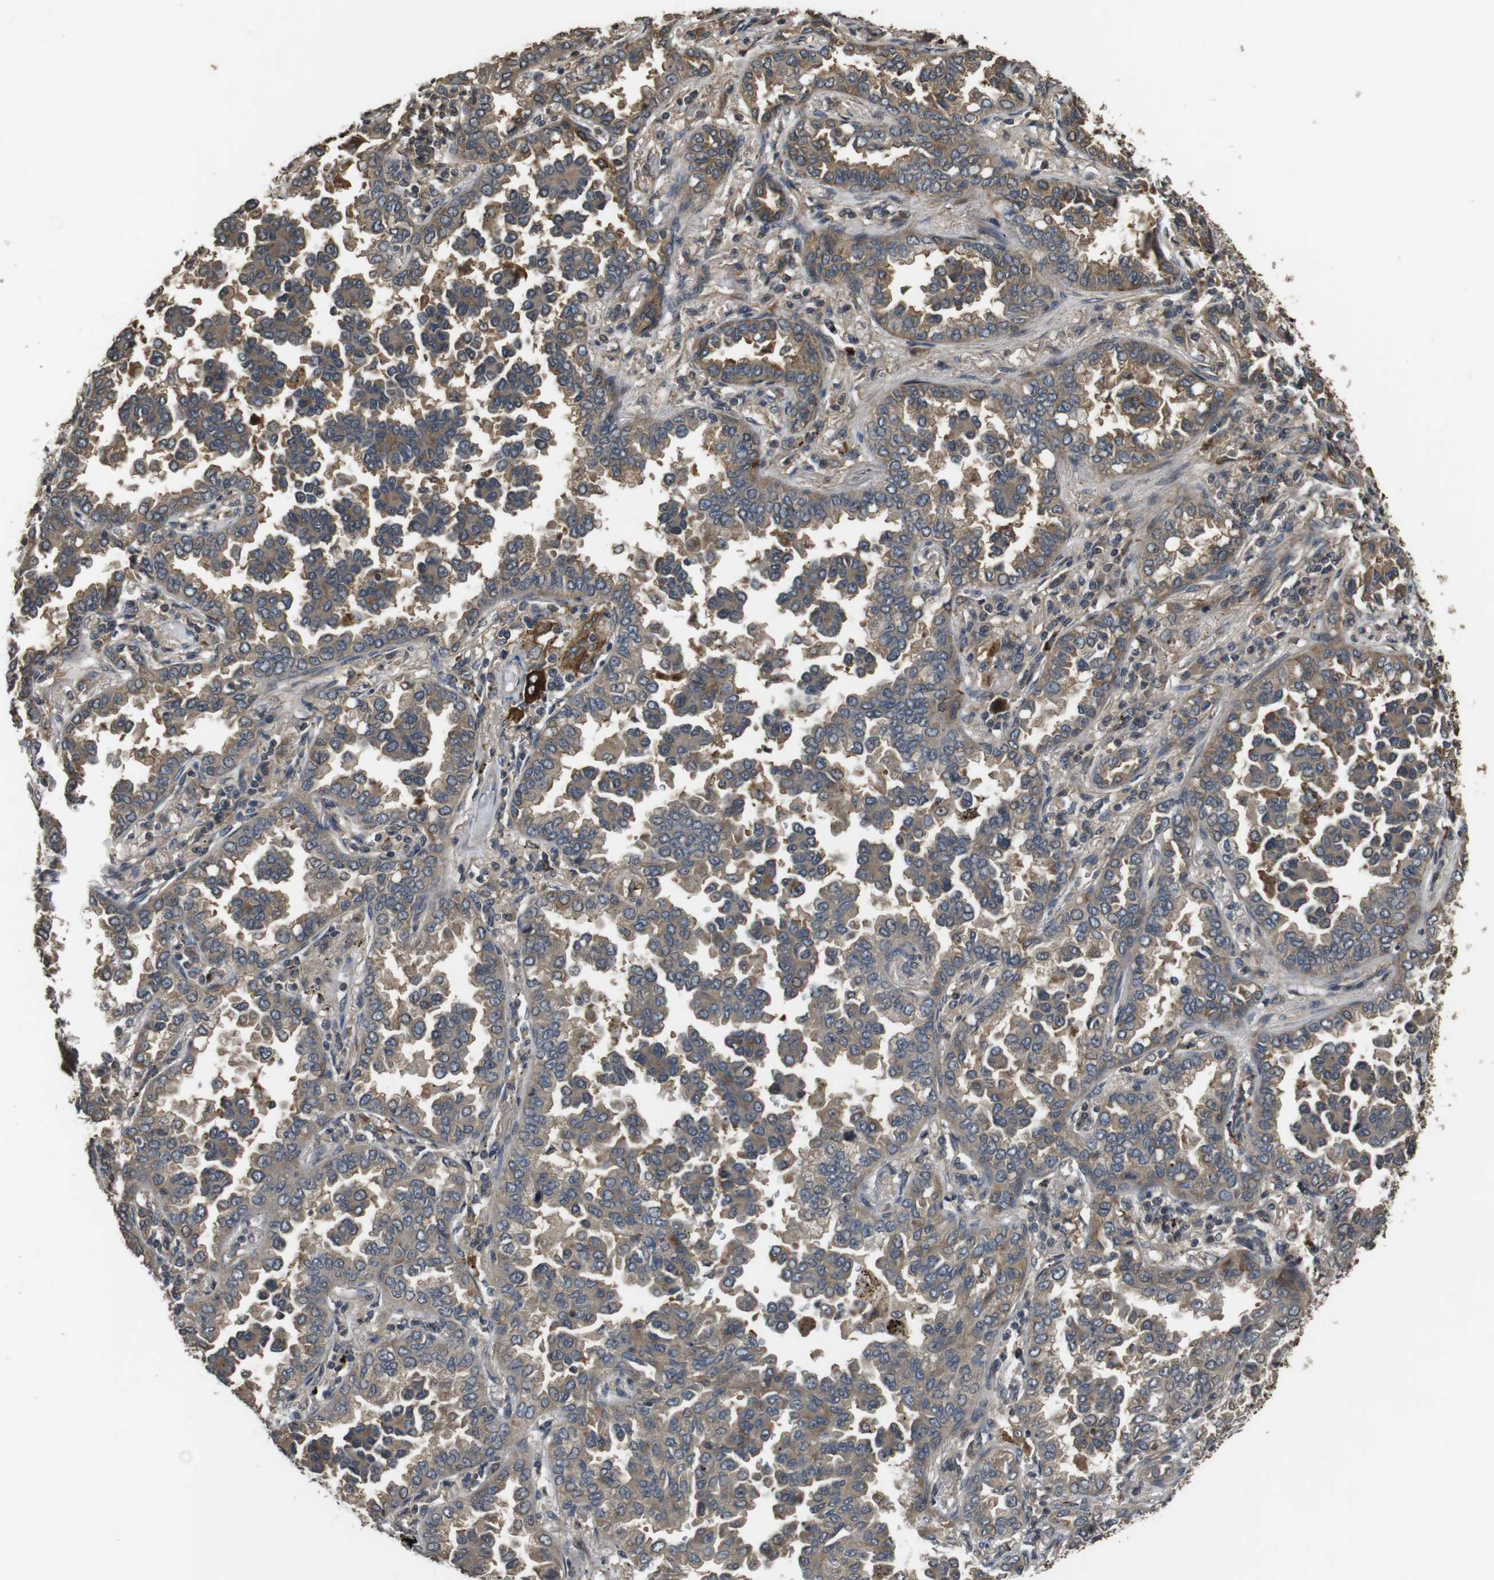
{"staining": {"intensity": "weak", "quantity": ">75%", "location": "cytoplasmic/membranous"}, "tissue": "lung cancer", "cell_type": "Tumor cells", "image_type": "cancer", "snomed": [{"axis": "morphology", "description": "Normal tissue, NOS"}, {"axis": "morphology", "description": "Adenocarcinoma, NOS"}, {"axis": "topography", "description": "Lung"}], "caption": "The image exhibits immunohistochemical staining of lung cancer (adenocarcinoma). There is weak cytoplasmic/membranous expression is seen in approximately >75% of tumor cells. The staining was performed using DAB (3,3'-diaminobenzidine), with brown indicating positive protein expression. Nuclei are stained blue with hematoxylin.", "gene": "FZD10", "patient": {"sex": "male", "age": 59}}